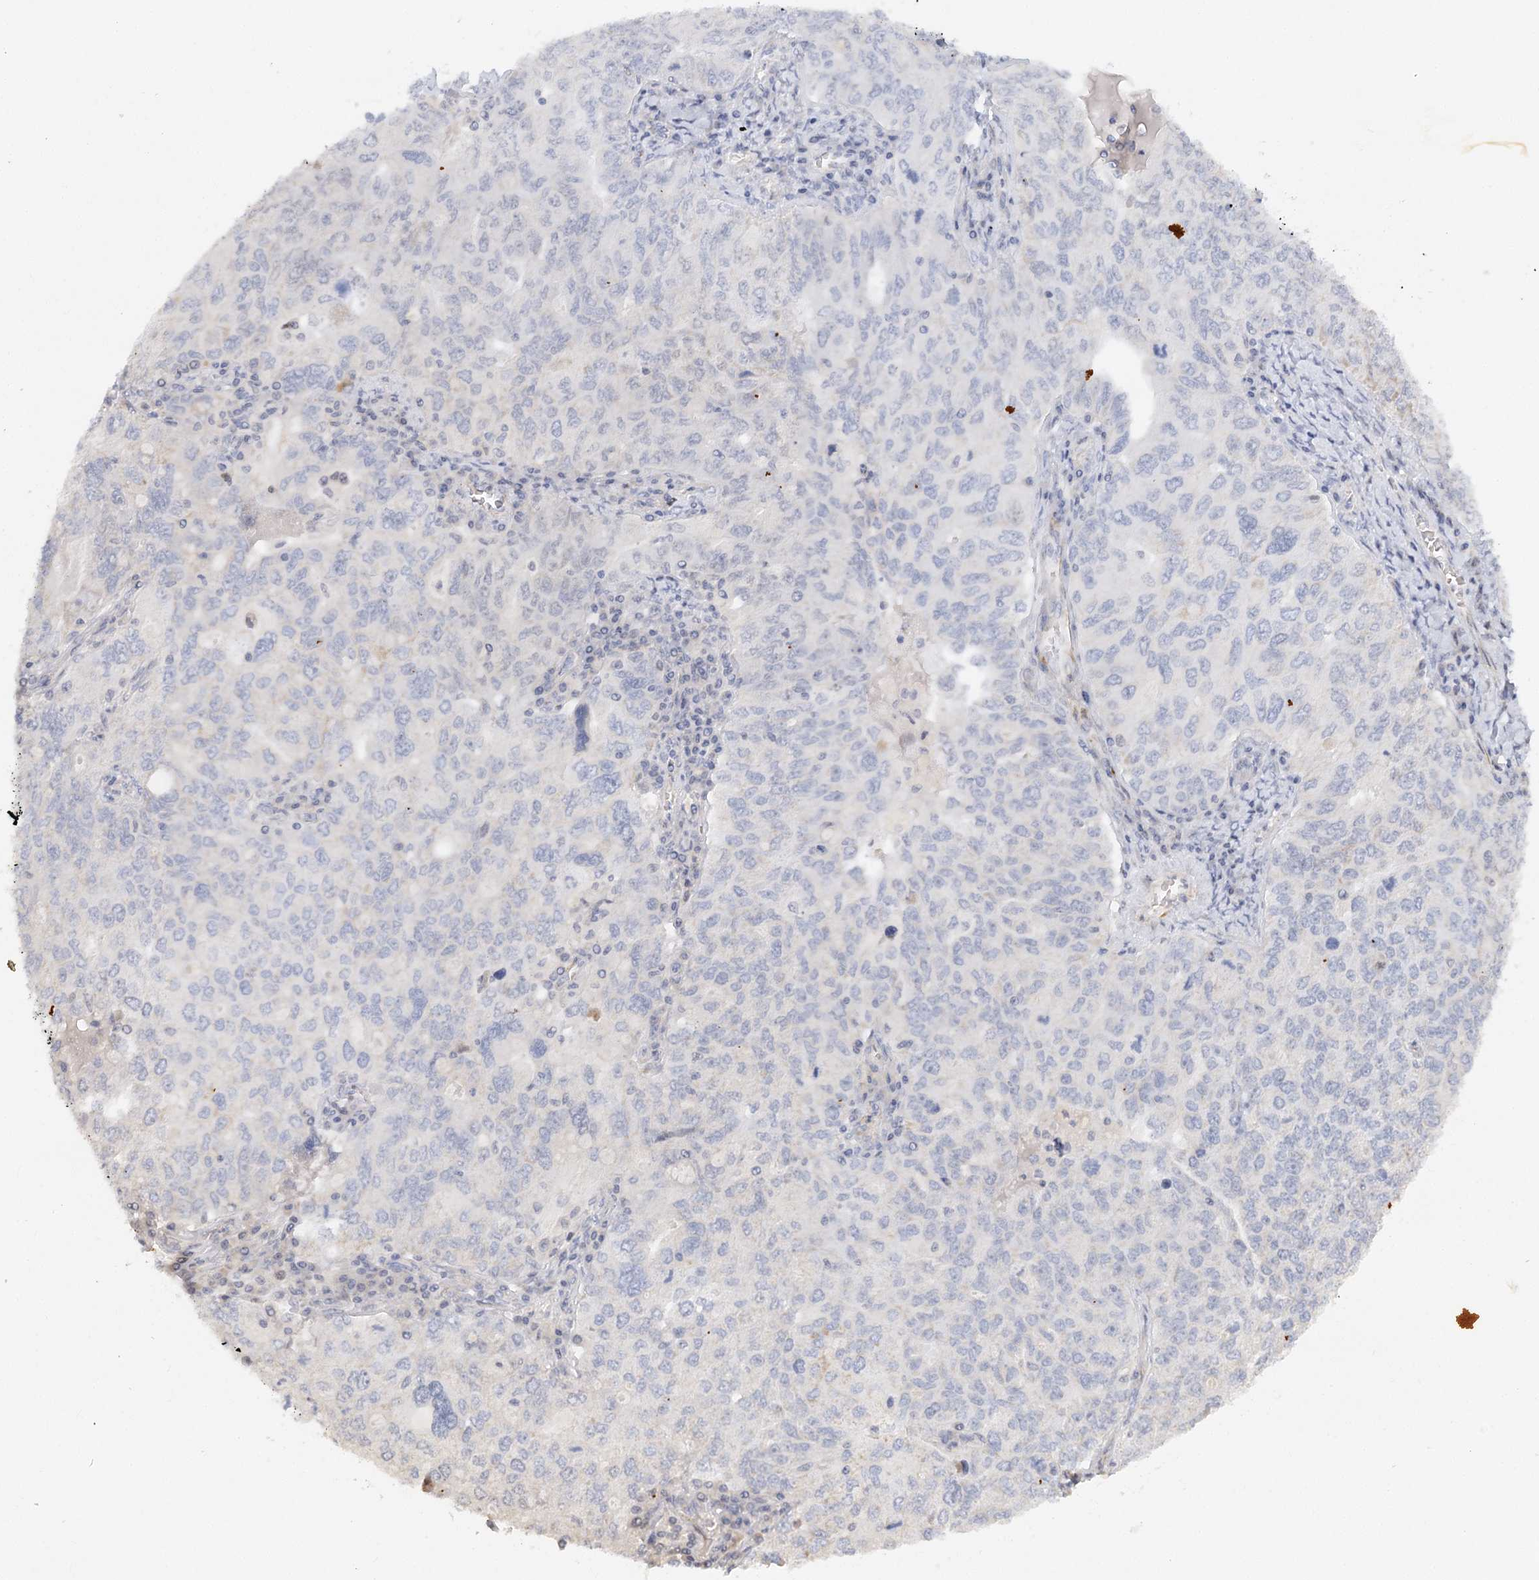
{"staining": {"intensity": "negative", "quantity": "none", "location": "none"}, "tissue": "ovarian cancer", "cell_type": "Tumor cells", "image_type": "cancer", "snomed": [{"axis": "morphology", "description": "Carcinoma, endometroid"}, {"axis": "topography", "description": "Ovary"}], "caption": "This is a image of IHC staining of ovarian cancer, which shows no expression in tumor cells.", "gene": "NELL2", "patient": {"sex": "female", "age": 62}}